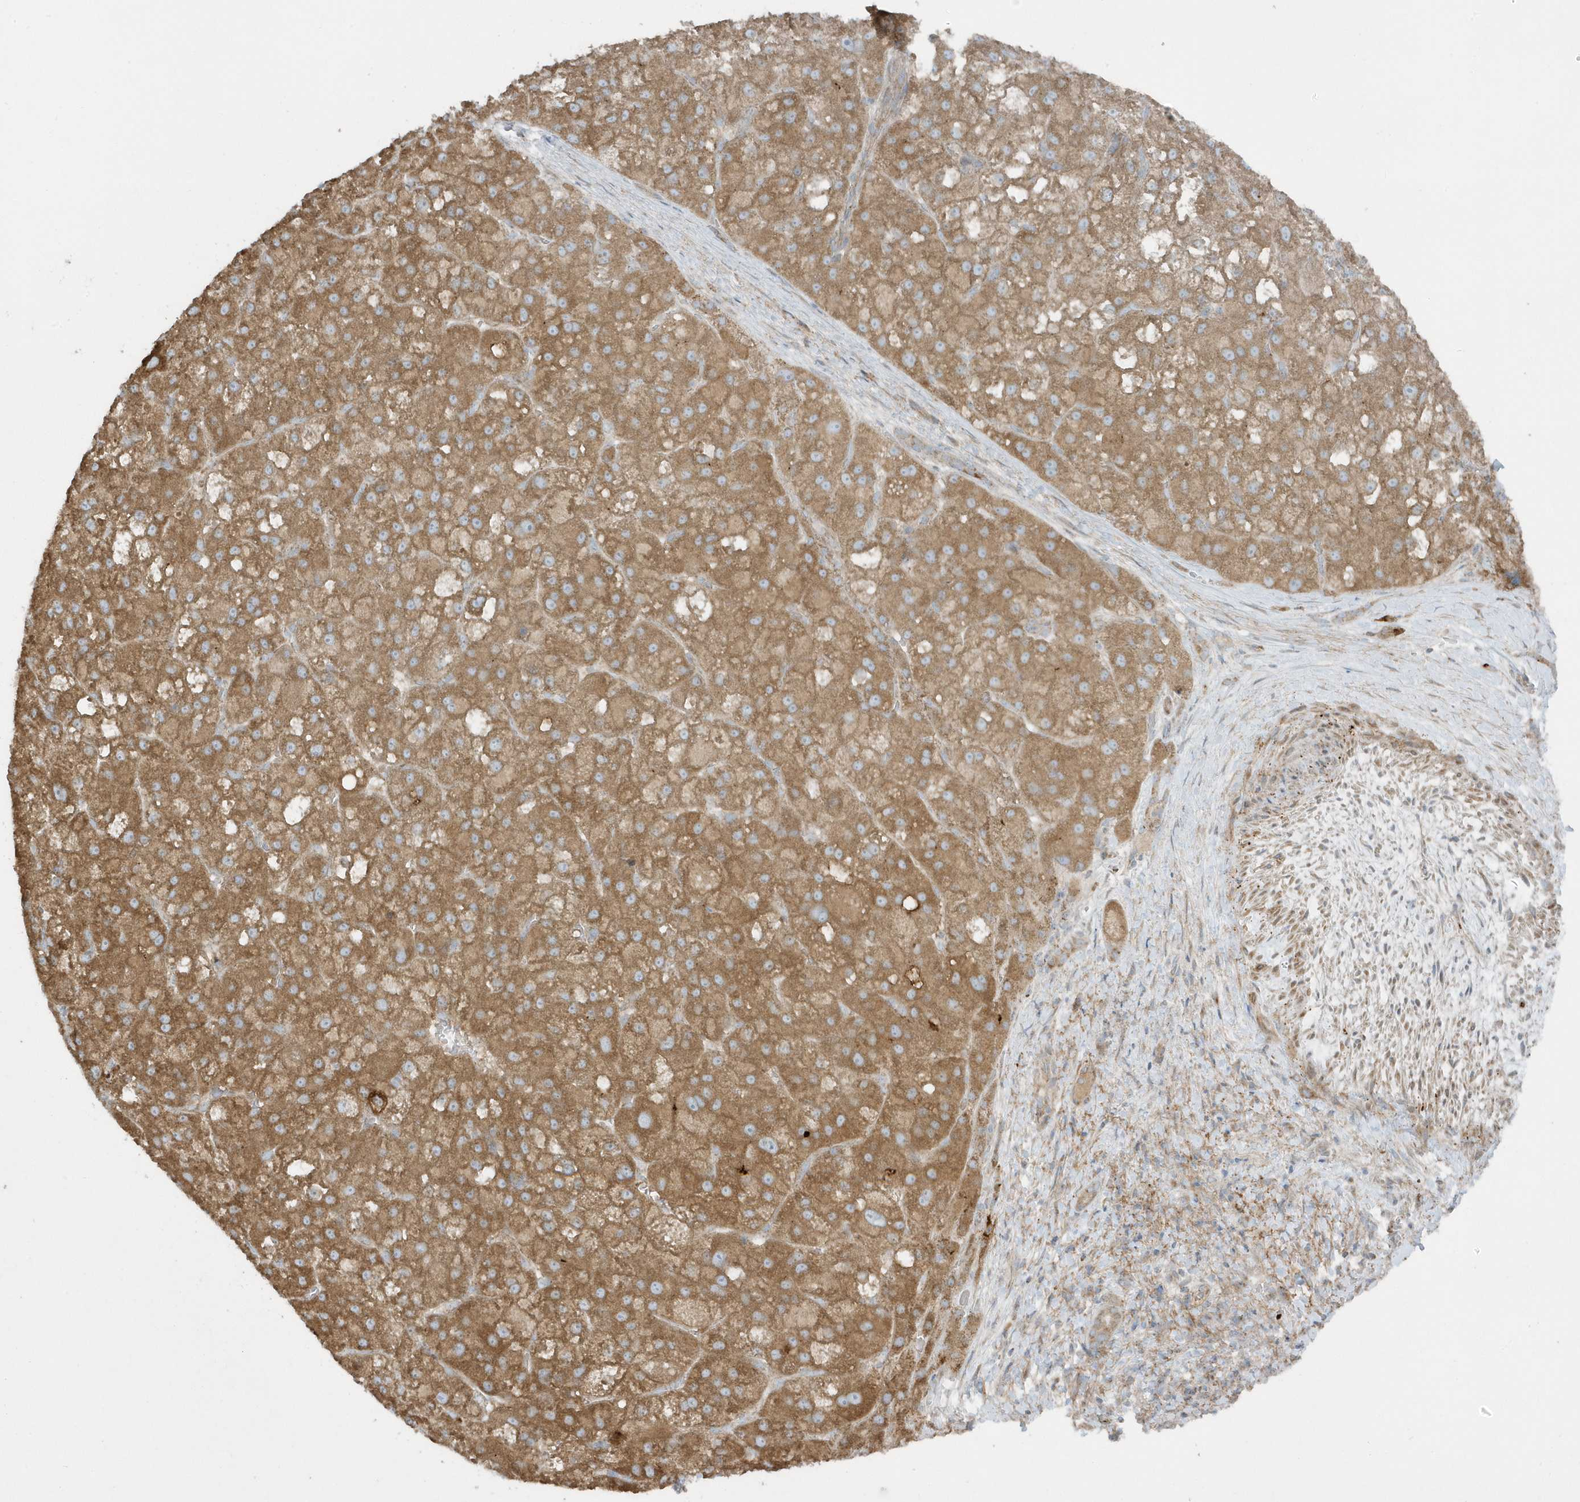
{"staining": {"intensity": "moderate", "quantity": ">75%", "location": "cytoplasmic/membranous"}, "tissue": "liver cancer", "cell_type": "Tumor cells", "image_type": "cancer", "snomed": [{"axis": "morphology", "description": "Carcinoma, Hepatocellular, NOS"}, {"axis": "topography", "description": "Liver"}], "caption": "Immunohistochemical staining of liver cancer (hepatocellular carcinoma) demonstrates medium levels of moderate cytoplasmic/membranous expression in approximately >75% of tumor cells.", "gene": "SLC38A2", "patient": {"sex": "male", "age": 57}}